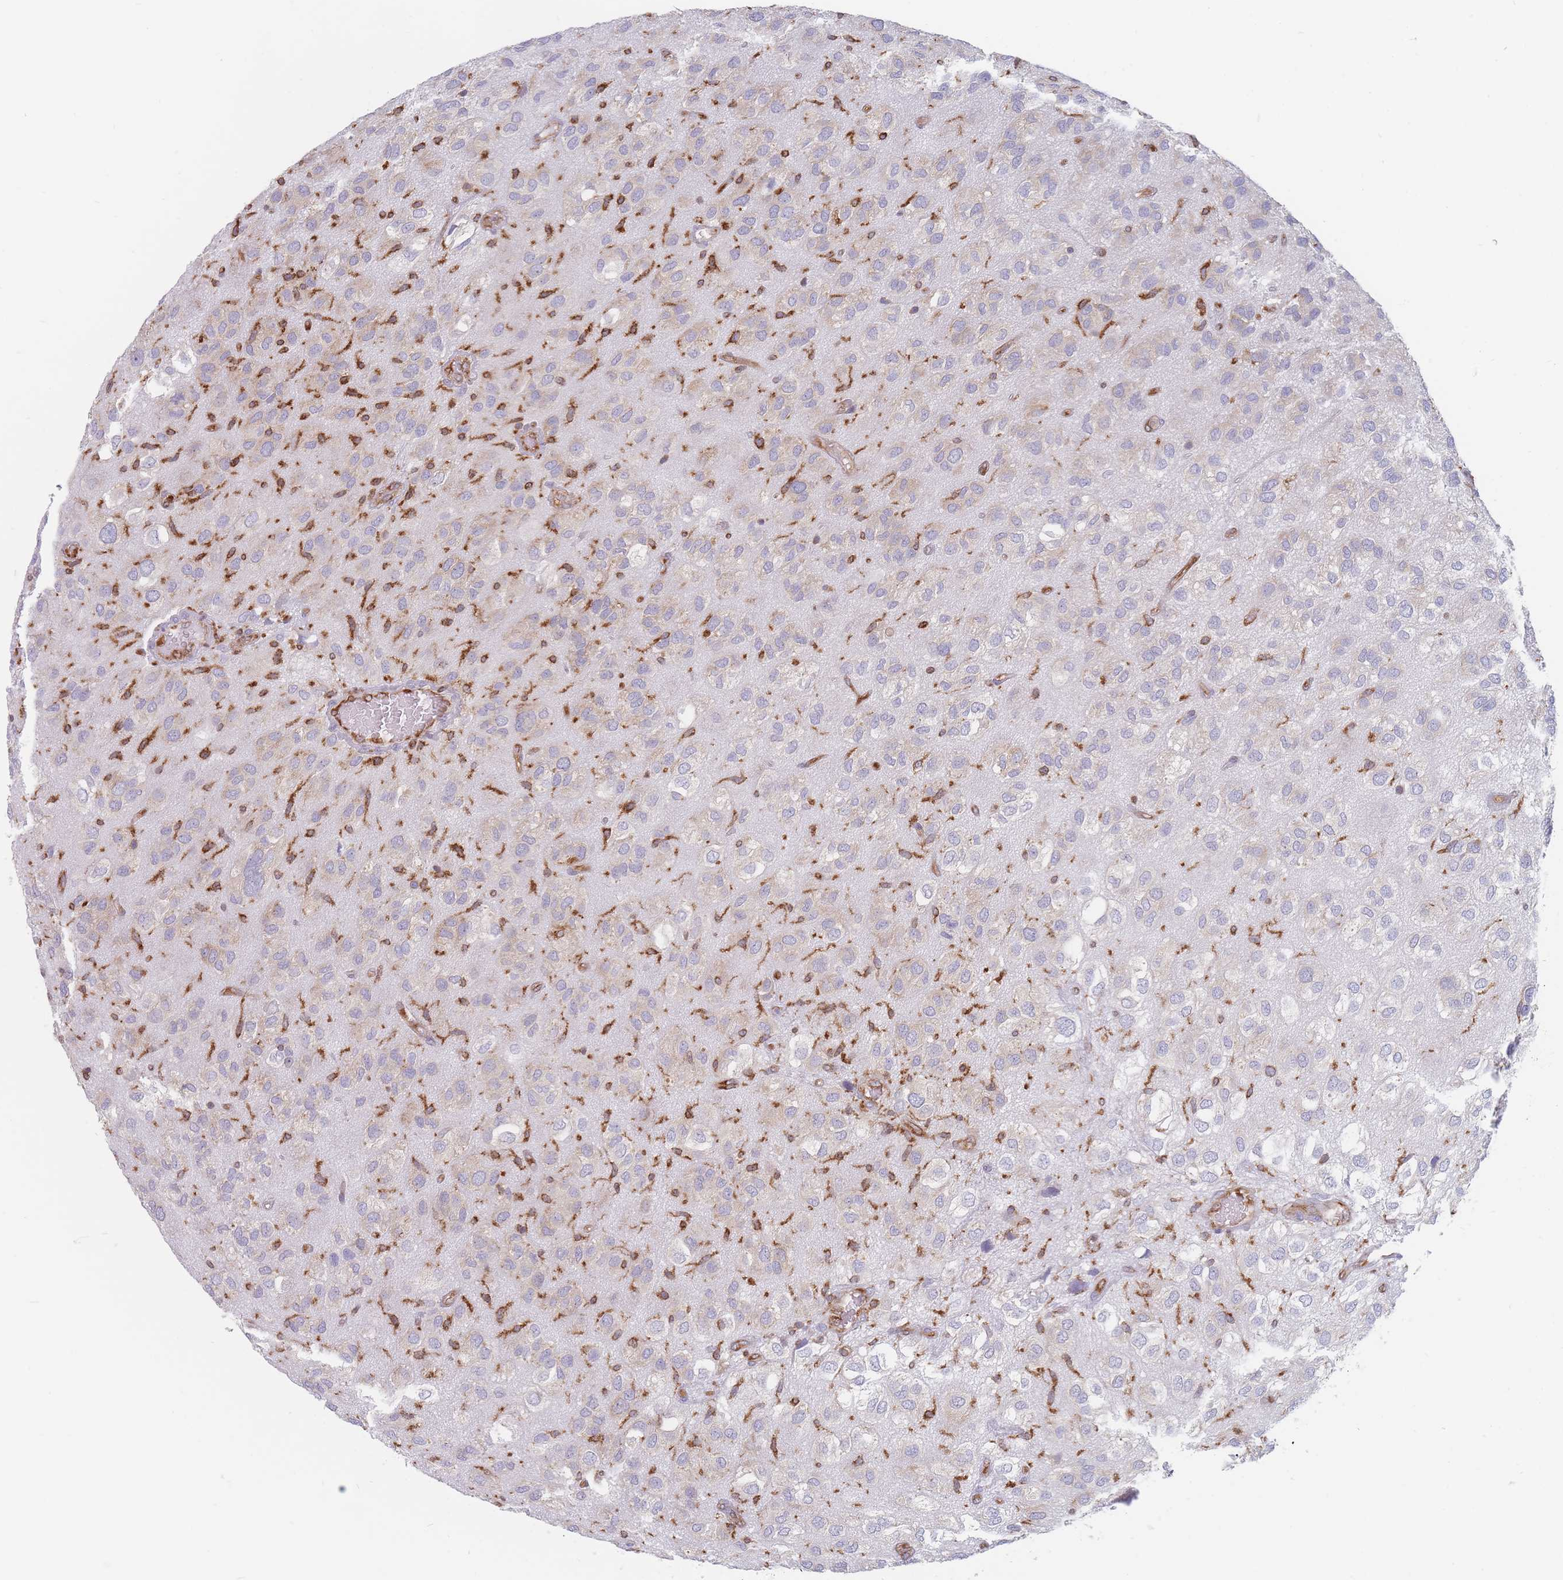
{"staining": {"intensity": "strong", "quantity": "<25%", "location": "cytoplasmic/membranous"}, "tissue": "glioma", "cell_type": "Tumor cells", "image_type": "cancer", "snomed": [{"axis": "morphology", "description": "Glioma, malignant, Low grade"}, {"axis": "topography", "description": "Brain"}], "caption": "Immunohistochemistry (IHC) (DAB) staining of human glioma displays strong cytoplasmic/membranous protein staining in approximately <25% of tumor cells. (Brightfield microscopy of DAB IHC at high magnification).", "gene": "MAP1S", "patient": {"sex": "male", "age": 66}}